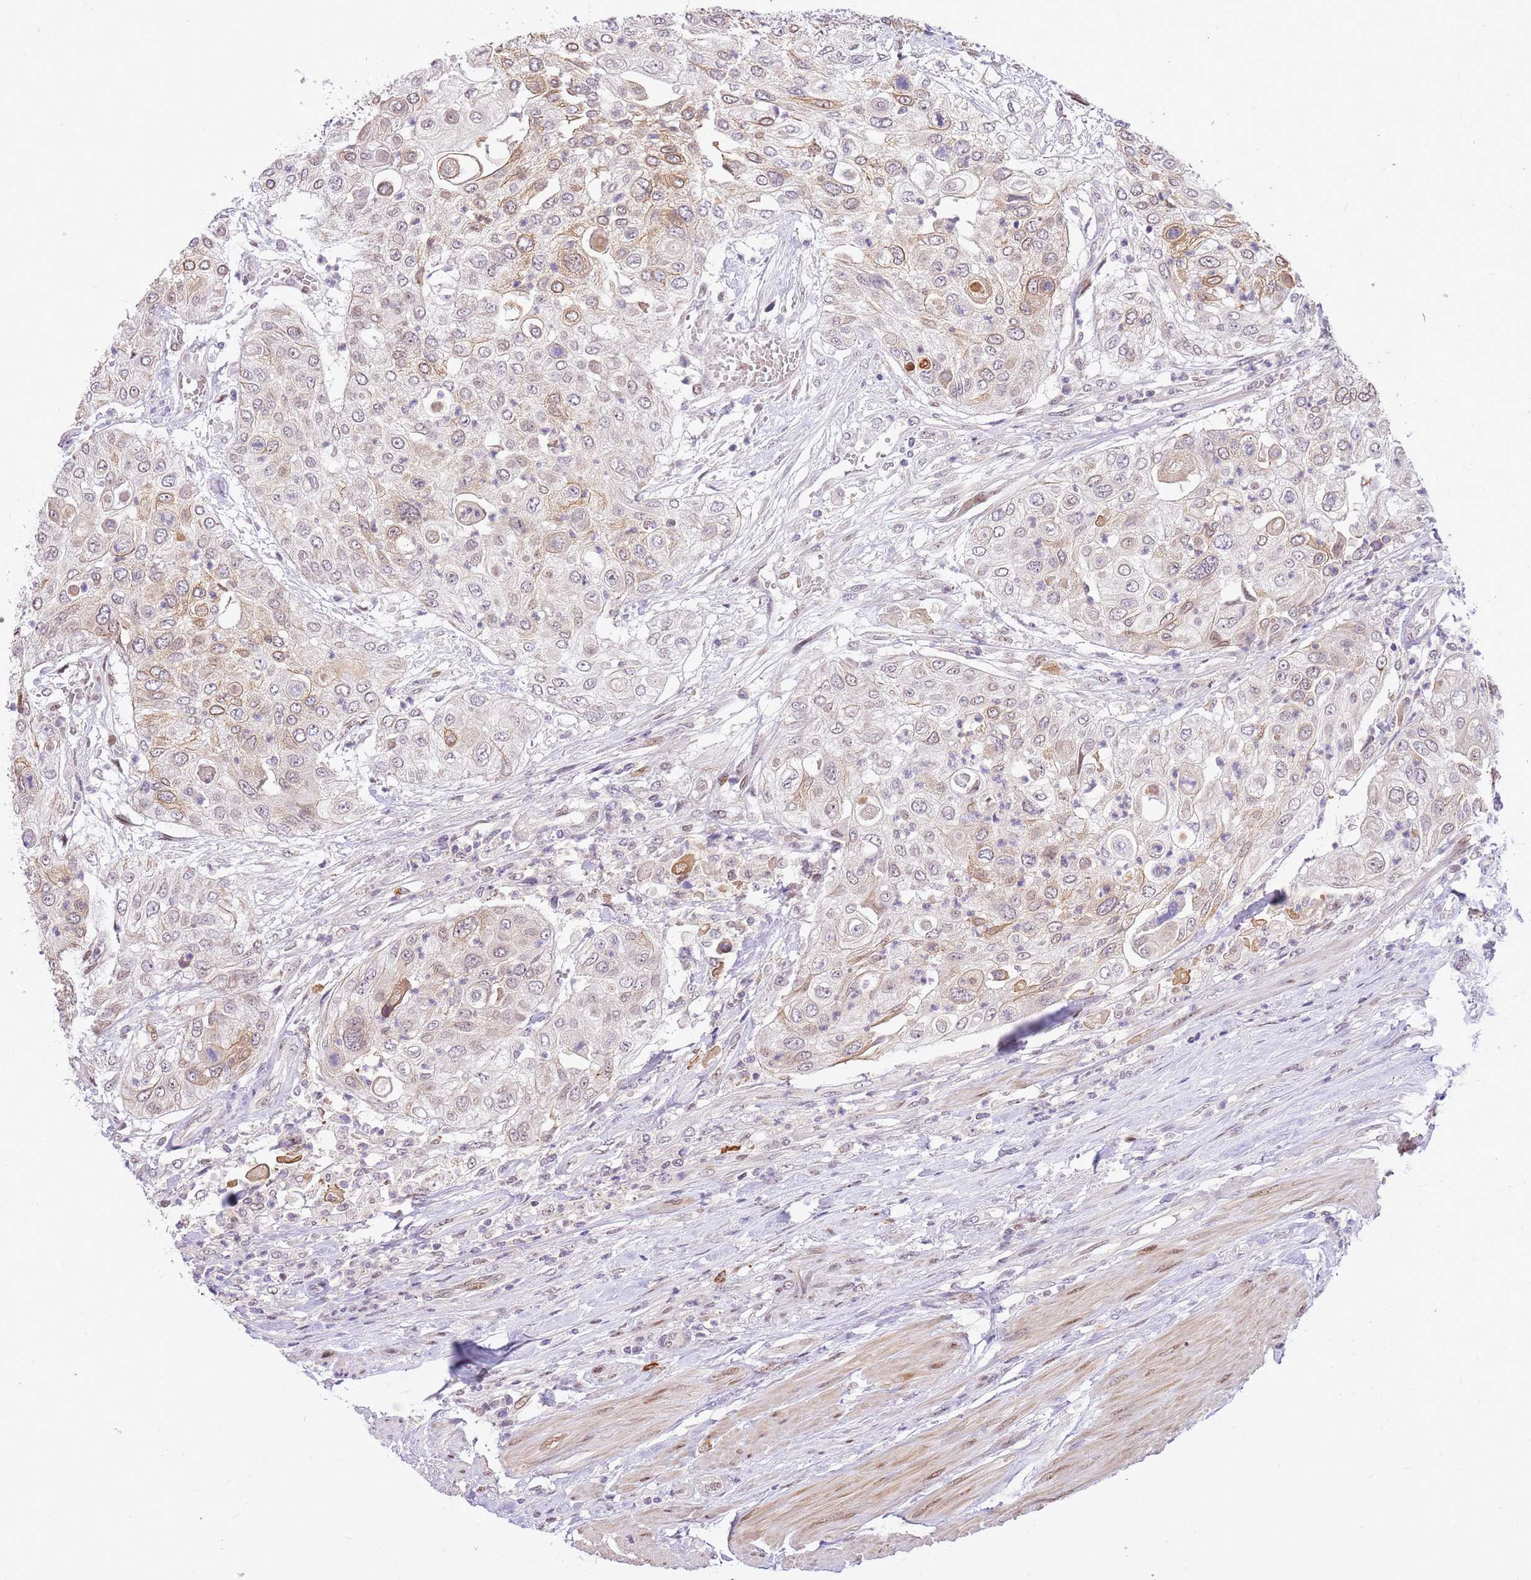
{"staining": {"intensity": "weak", "quantity": "<25%", "location": "cytoplasmic/membranous"}, "tissue": "urothelial cancer", "cell_type": "Tumor cells", "image_type": "cancer", "snomed": [{"axis": "morphology", "description": "Urothelial carcinoma, High grade"}, {"axis": "topography", "description": "Urinary bladder"}], "caption": "Tumor cells show no significant protein positivity in urothelial carcinoma (high-grade).", "gene": "RFK", "patient": {"sex": "female", "age": 79}}